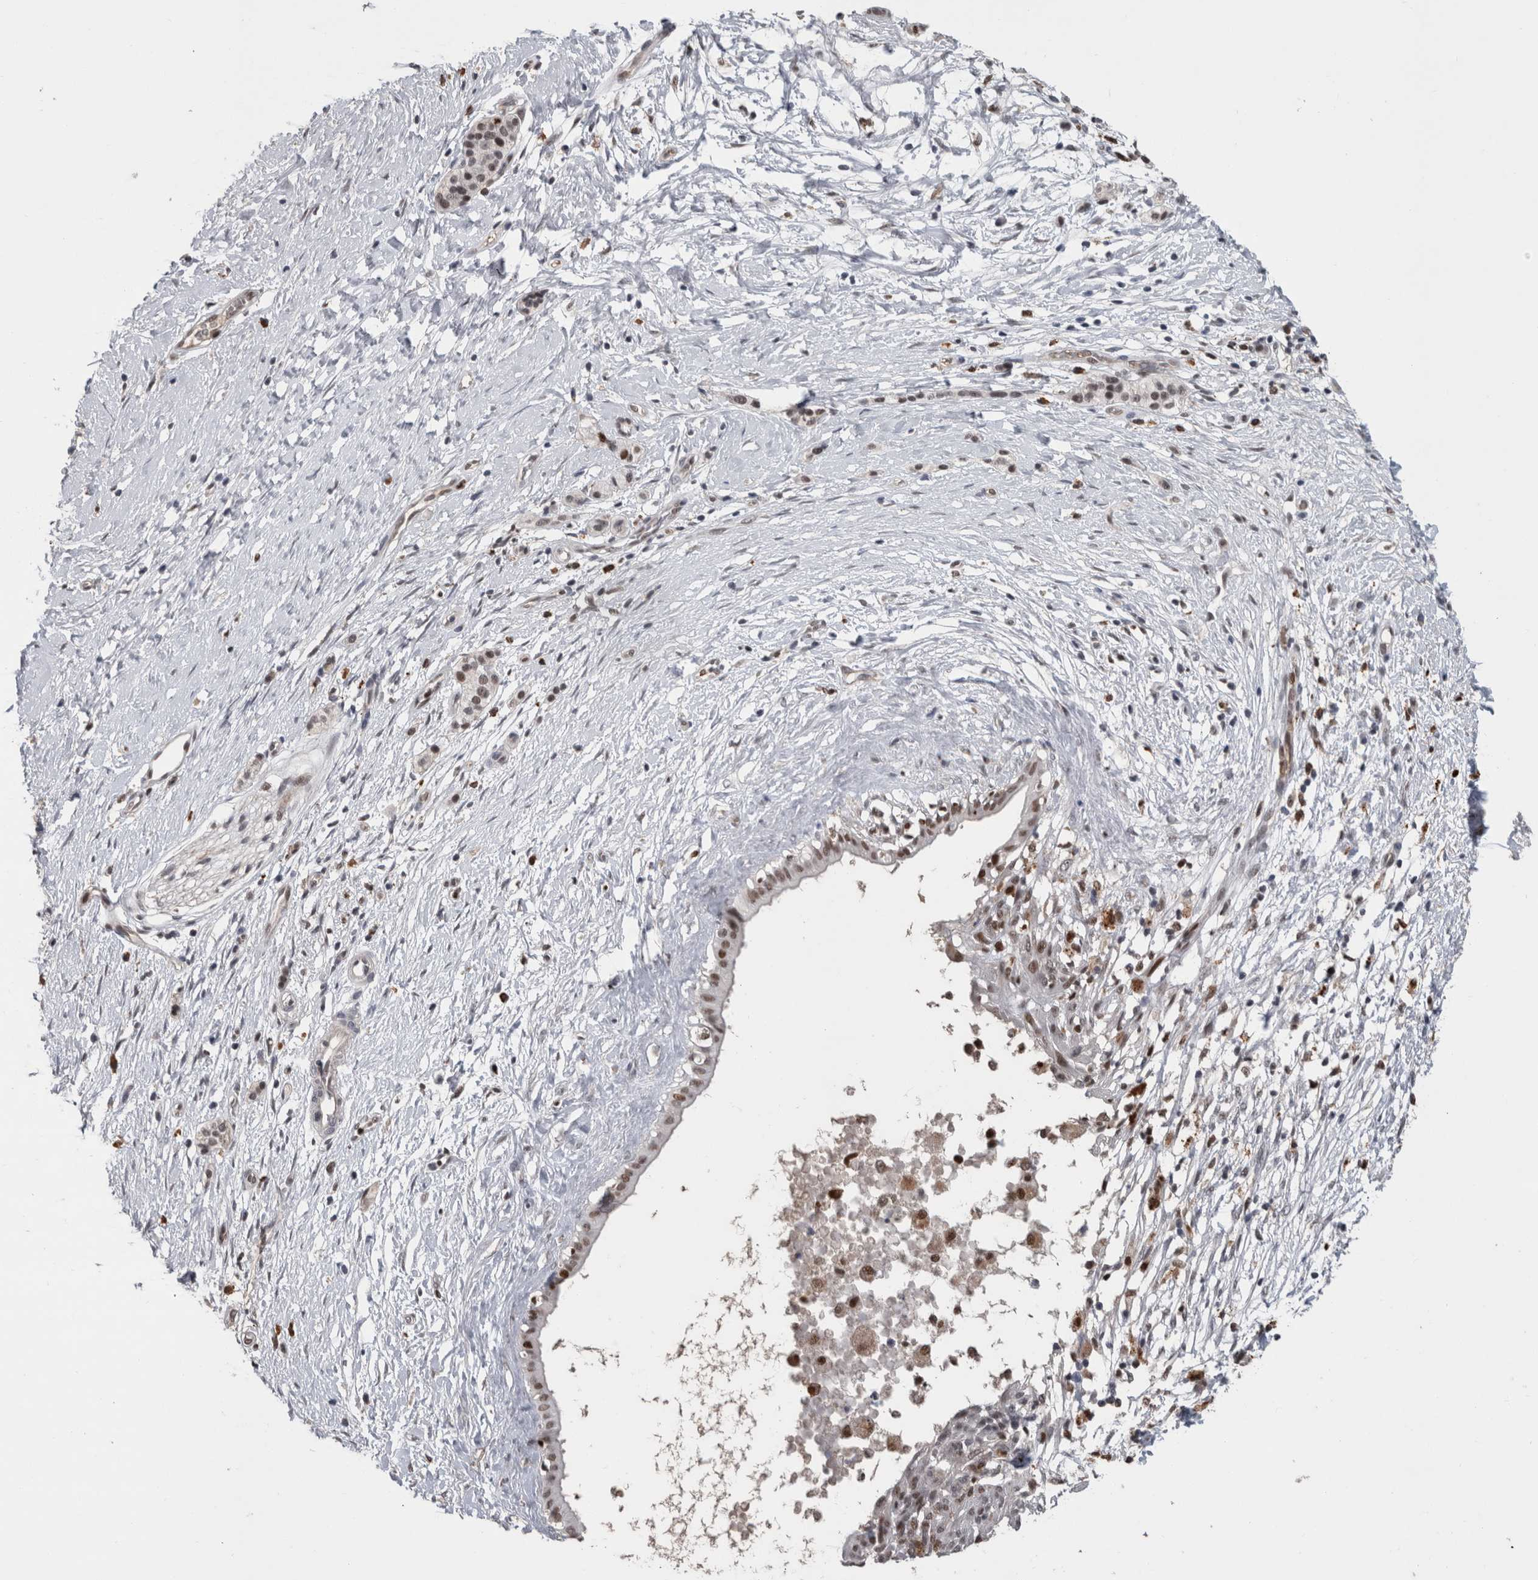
{"staining": {"intensity": "weak", "quantity": ">75%", "location": "nuclear"}, "tissue": "pancreatic cancer", "cell_type": "Tumor cells", "image_type": "cancer", "snomed": [{"axis": "morphology", "description": "Adenocarcinoma, NOS"}, {"axis": "topography", "description": "Pancreas"}], "caption": "Pancreatic cancer (adenocarcinoma) stained for a protein shows weak nuclear positivity in tumor cells.", "gene": "POLD2", "patient": {"sex": "male", "age": 50}}